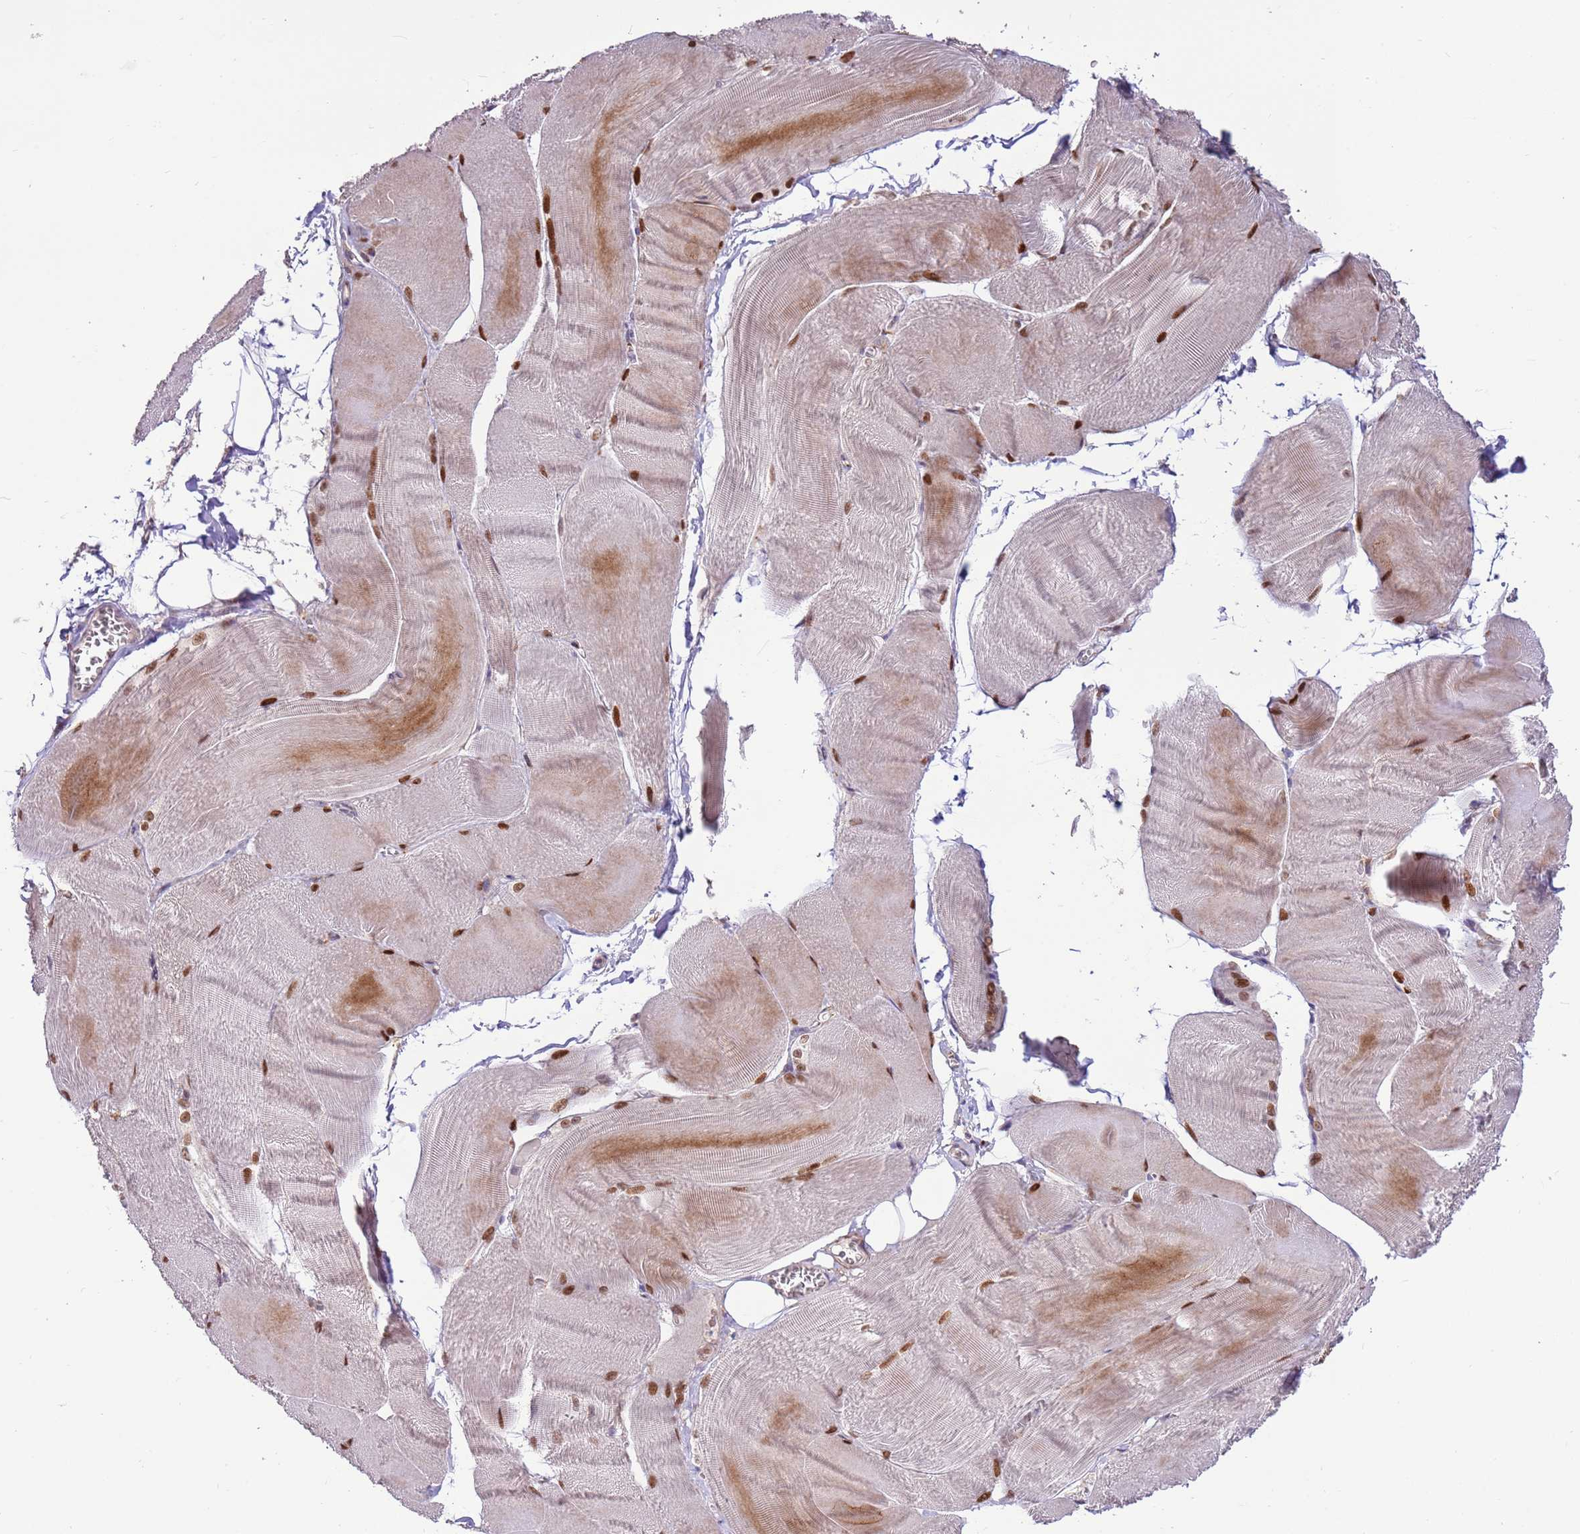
{"staining": {"intensity": "moderate", "quantity": ">75%", "location": "cytoplasmic/membranous,nuclear"}, "tissue": "skeletal muscle", "cell_type": "Myocytes", "image_type": "normal", "snomed": [{"axis": "morphology", "description": "Normal tissue, NOS"}, {"axis": "morphology", "description": "Basal cell carcinoma"}, {"axis": "topography", "description": "Skeletal muscle"}], "caption": "Immunohistochemical staining of benign skeletal muscle reveals >75% levels of moderate cytoplasmic/membranous,nuclear protein positivity in approximately >75% of myocytes.", "gene": "LGI4", "patient": {"sex": "female", "age": 64}}